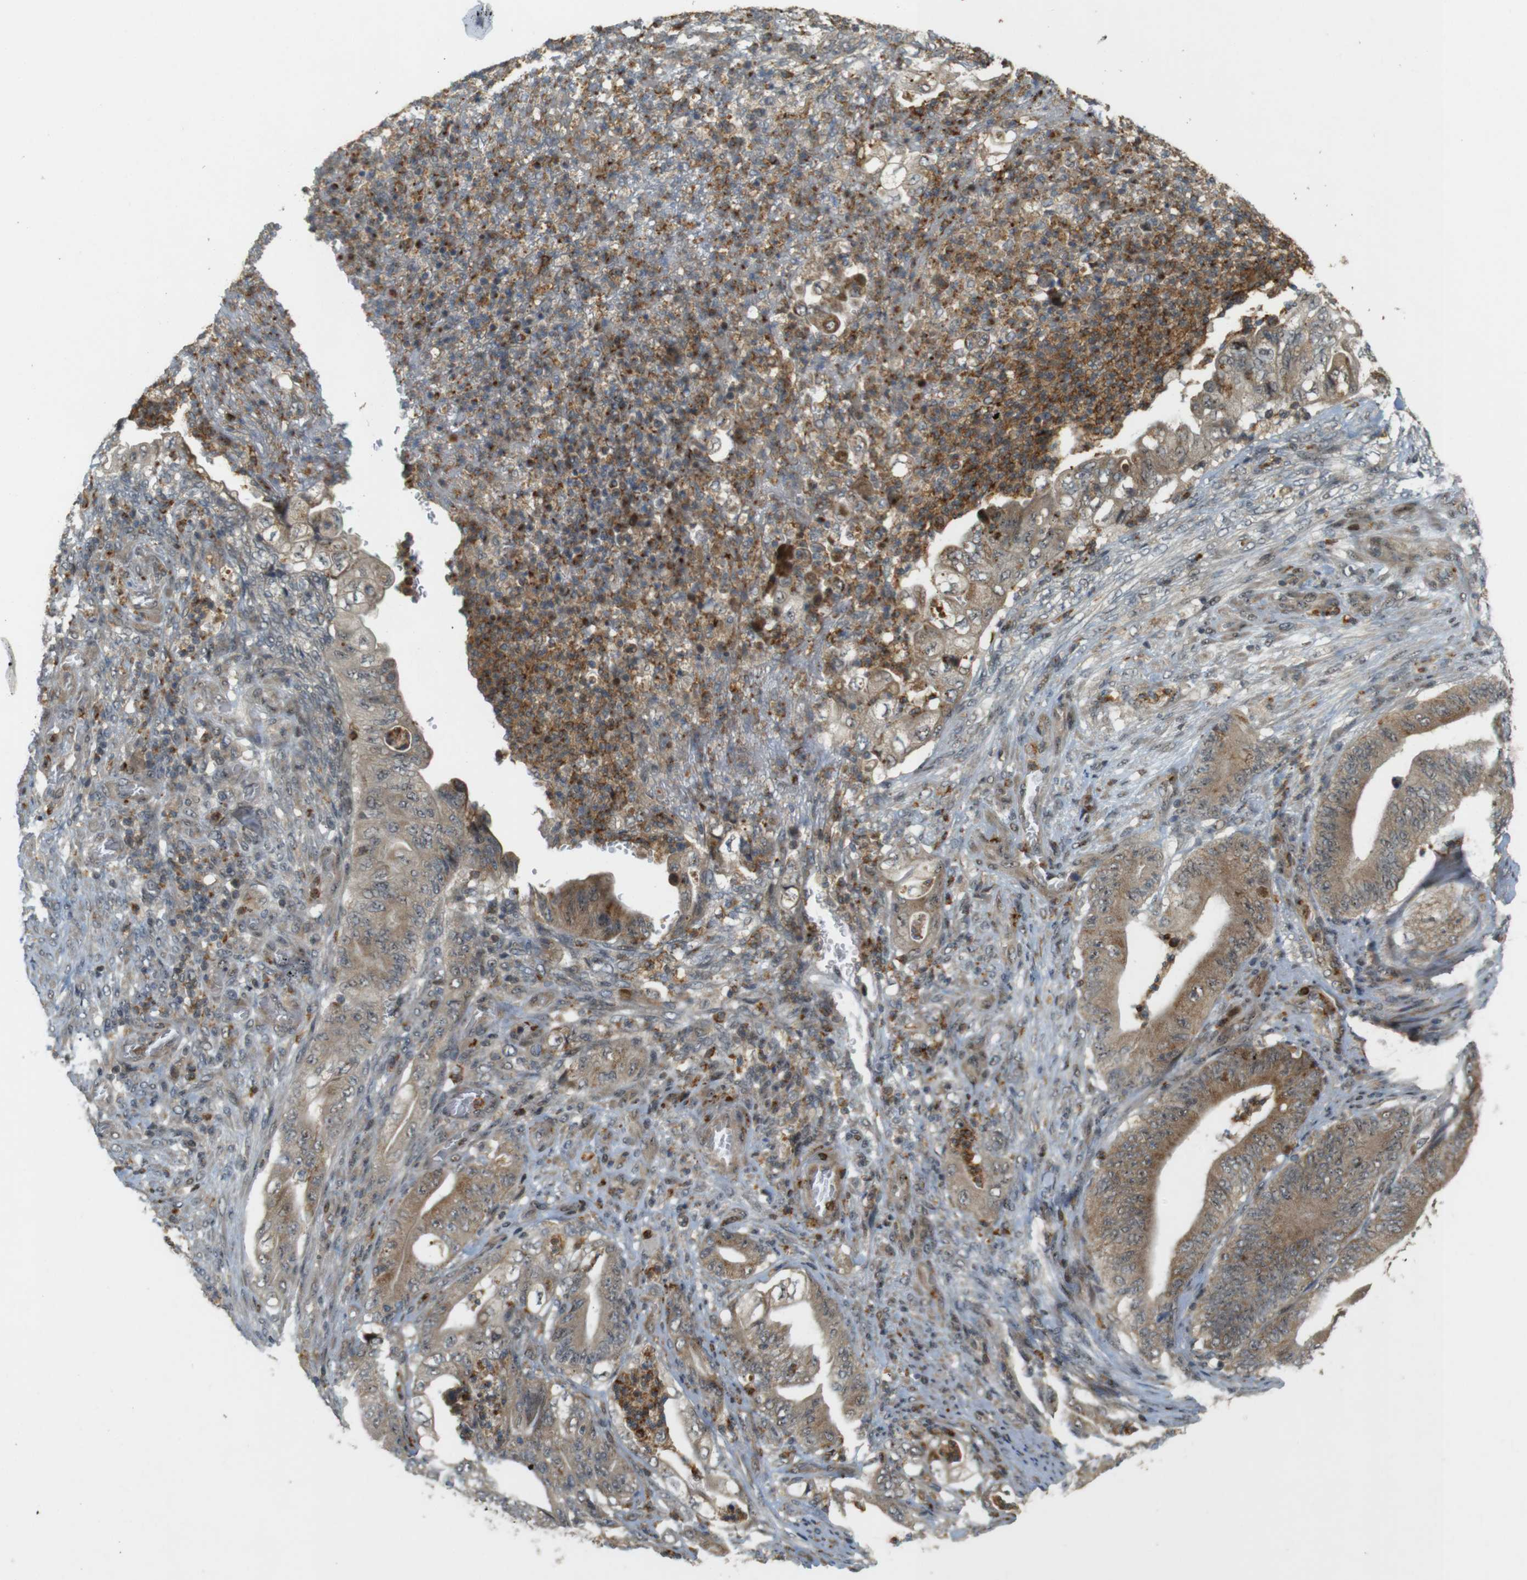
{"staining": {"intensity": "moderate", "quantity": ">75%", "location": "cytoplasmic/membranous,nuclear"}, "tissue": "stomach cancer", "cell_type": "Tumor cells", "image_type": "cancer", "snomed": [{"axis": "morphology", "description": "Adenocarcinoma, NOS"}, {"axis": "topography", "description": "Stomach"}], "caption": "IHC (DAB (3,3'-diaminobenzidine)) staining of human stomach cancer (adenocarcinoma) shows moderate cytoplasmic/membranous and nuclear protein staining in approximately >75% of tumor cells. (Stains: DAB (3,3'-diaminobenzidine) in brown, nuclei in blue, Microscopy: brightfield microscopy at high magnification).", "gene": "TMX3", "patient": {"sex": "female", "age": 73}}